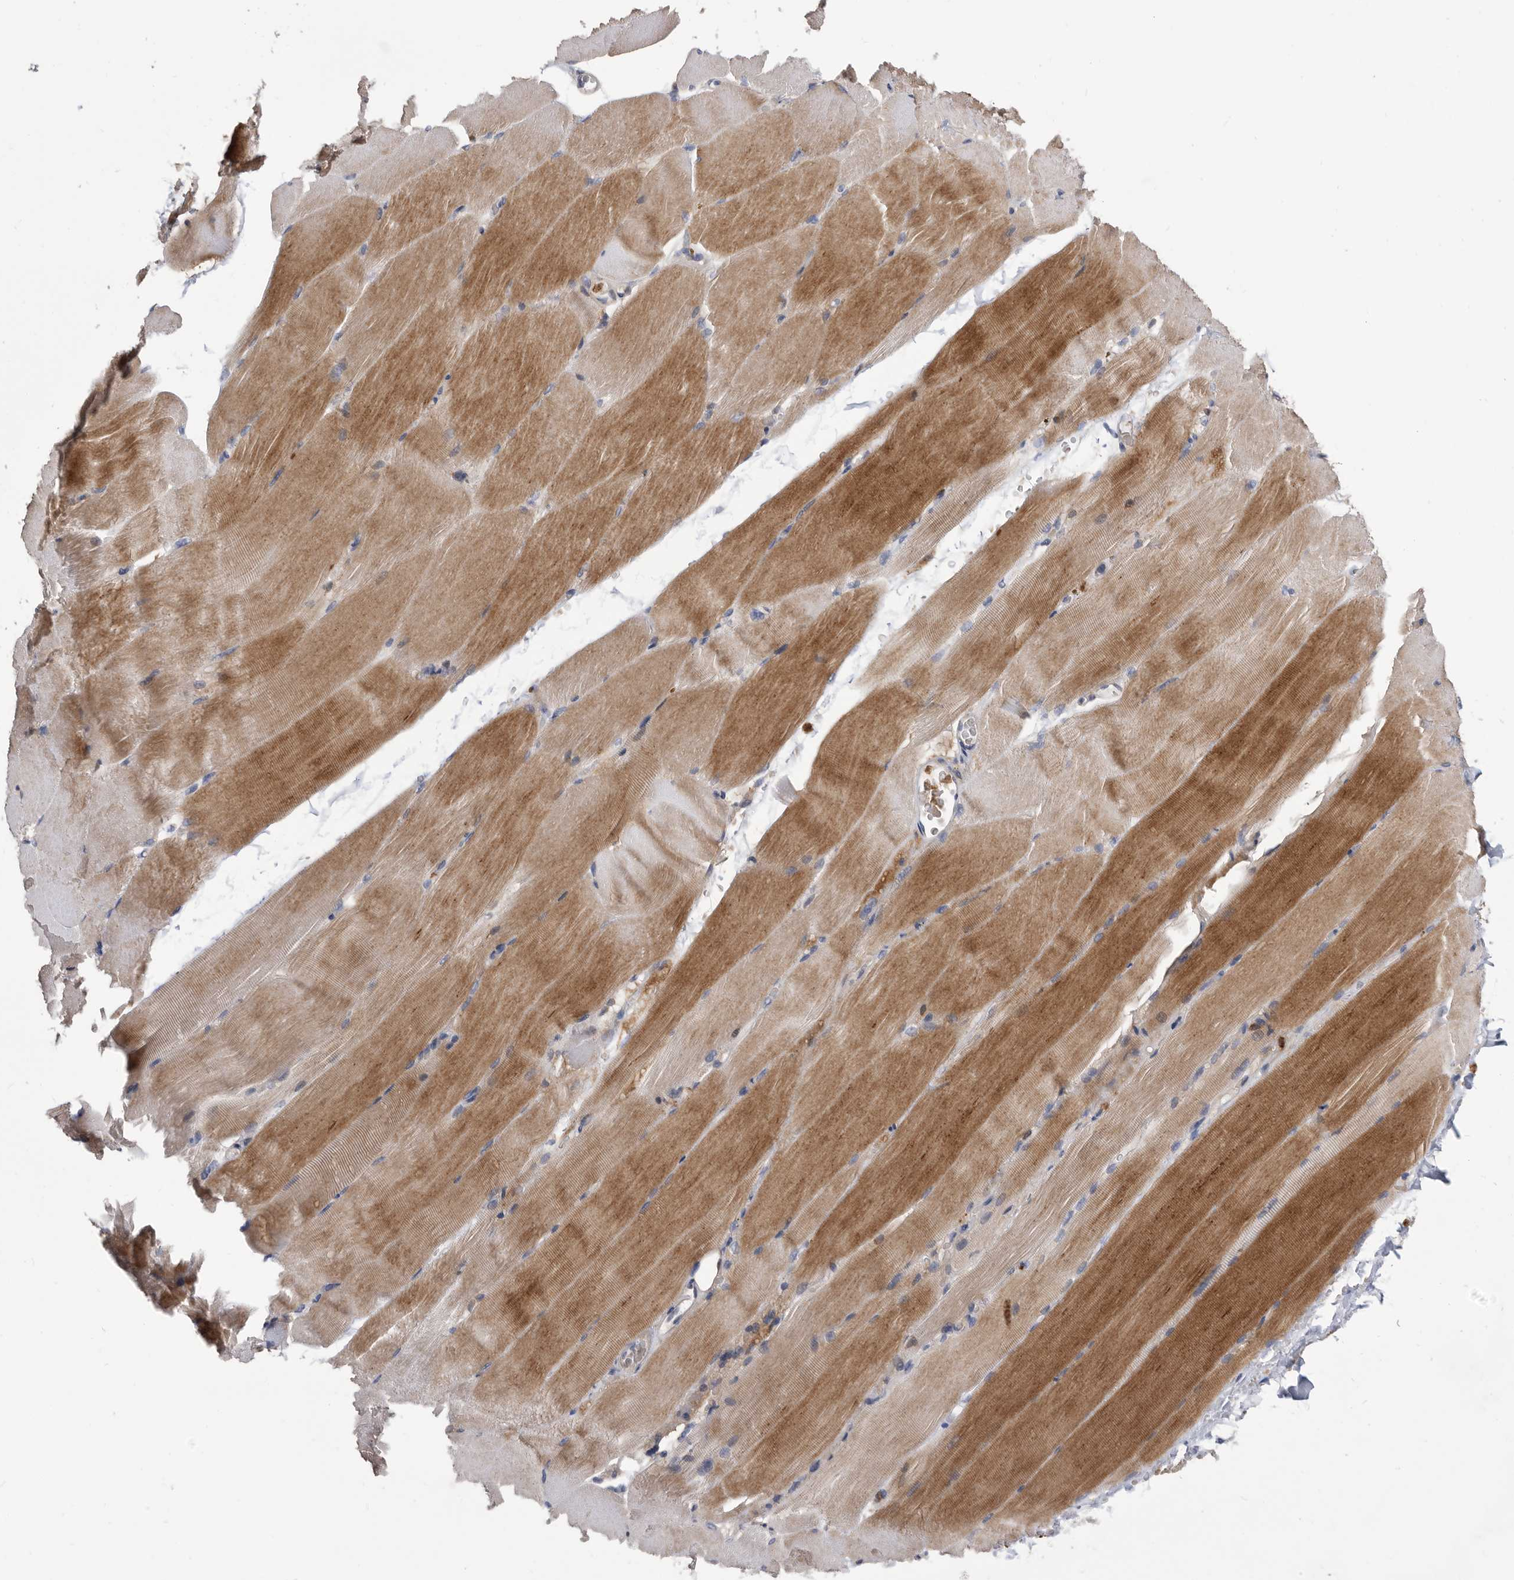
{"staining": {"intensity": "moderate", "quantity": ">75%", "location": "cytoplasmic/membranous"}, "tissue": "skeletal muscle", "cell_type": "Myocytes", "image_type": "normal", "snomed": [{"axis": "morphology", "description": "Normal tissue, NOS"}, {"axis": "topography", "description": "Skeletal muscle"}, {"axis": "topography", "description": "Parathyroid gland"}], "caption": "Immunohistochemical staining of benign human skeletal muscle shows moderate cytoplasmic/membranous protein staining in approximately >75% of myocytes. Nuclei are stained in blue.", "gene": "CRISPLD2", "patient": {"sex": "female", "age": 37}}